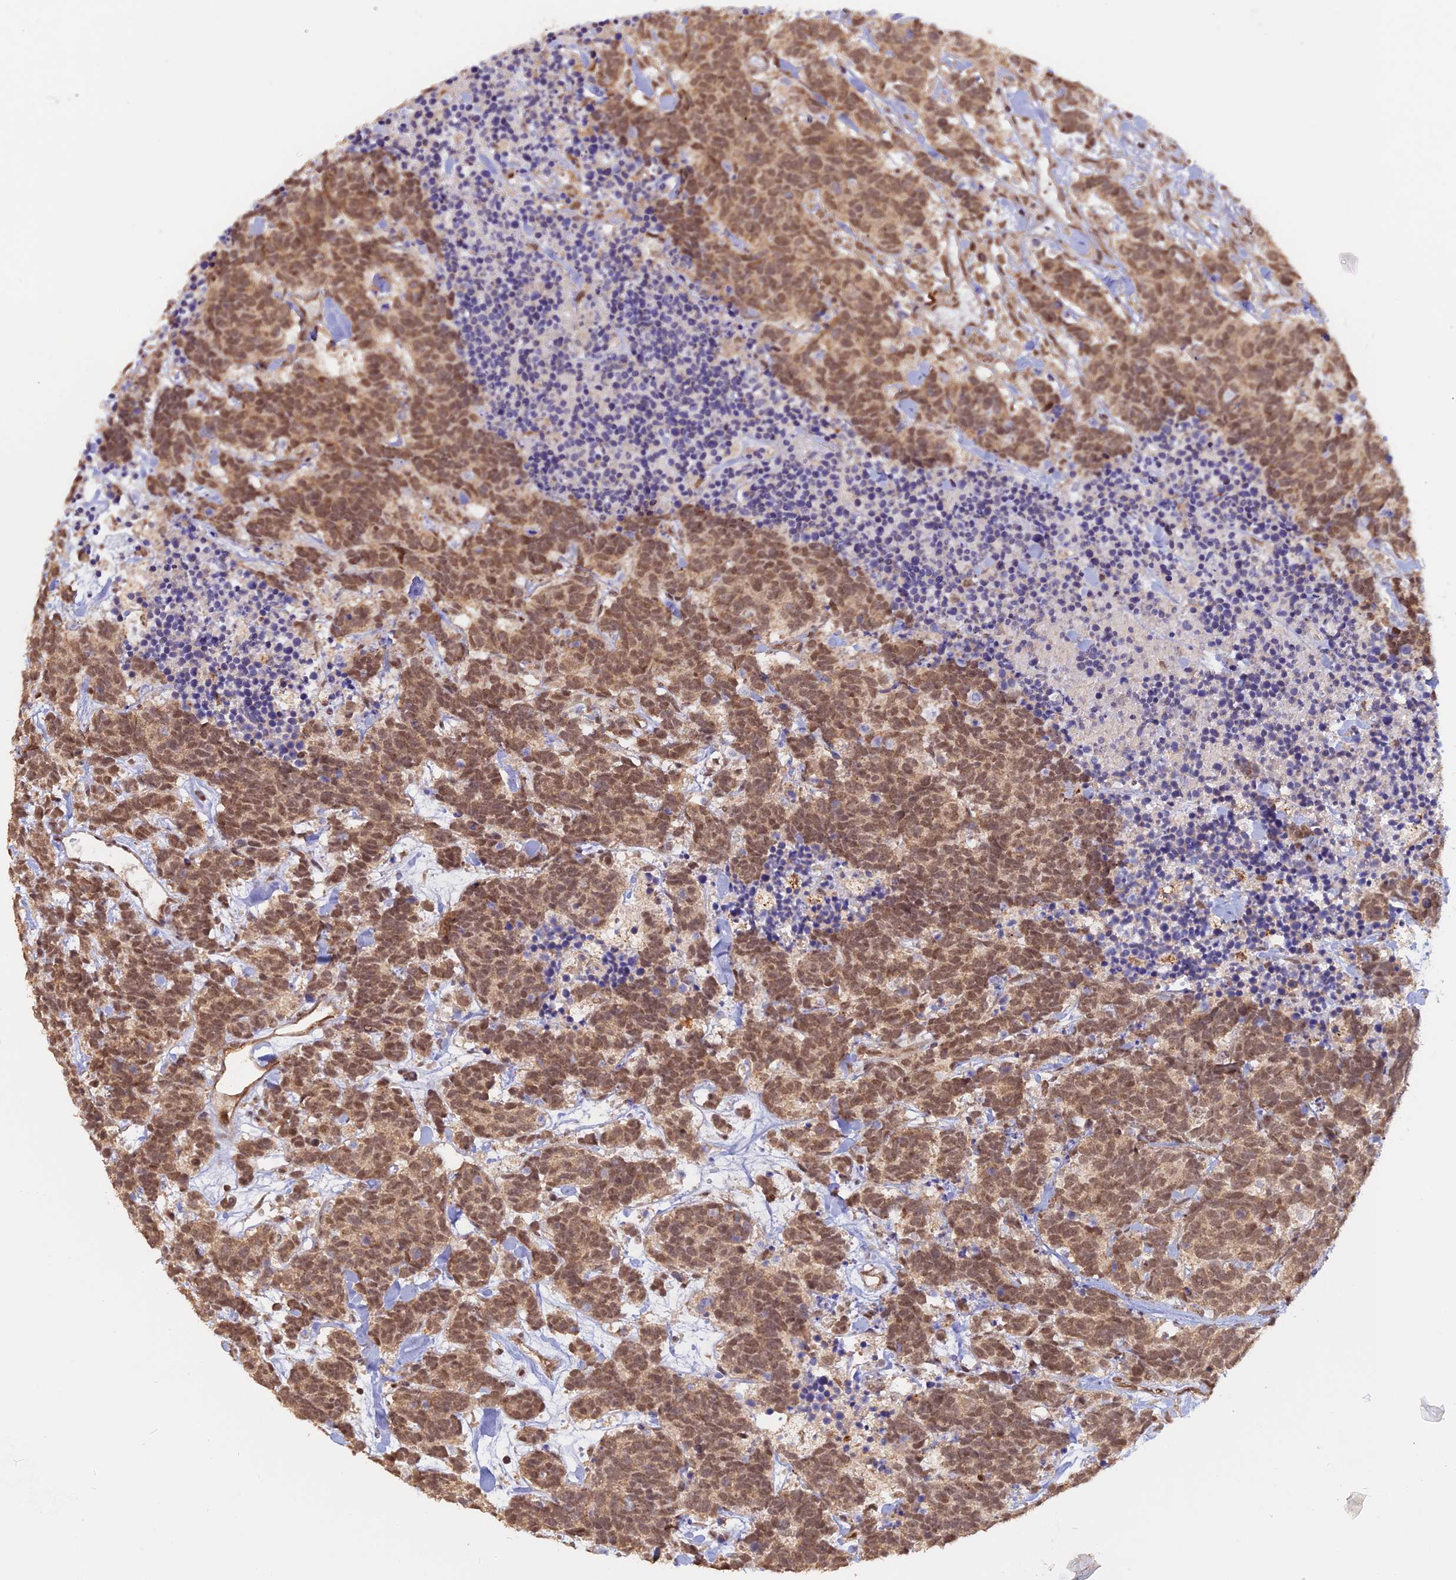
{"staining": {"intensity": "moderate", "quantity": ">75%", "location": "nuclear"}, "tissue": "carcinoid", "cell_type": "Tumor cells", "image_type": "cancer", "snomed": [{"axis": "morphology", "description": "Carcinoma, NOS"}, {"axis": "morphology", "description": "Carcinoid, malignant, NOS"}, {"axis": "topography", "description": "Prostate"}], "caption": "Immunohistochemical staining of human malignant carcinoid demonstrates medium levels of moderate nuclear positivity in approximately >75% of tumor cells.", "gene": "PKIG", "patient": {"sex": "male", "age": 57}}